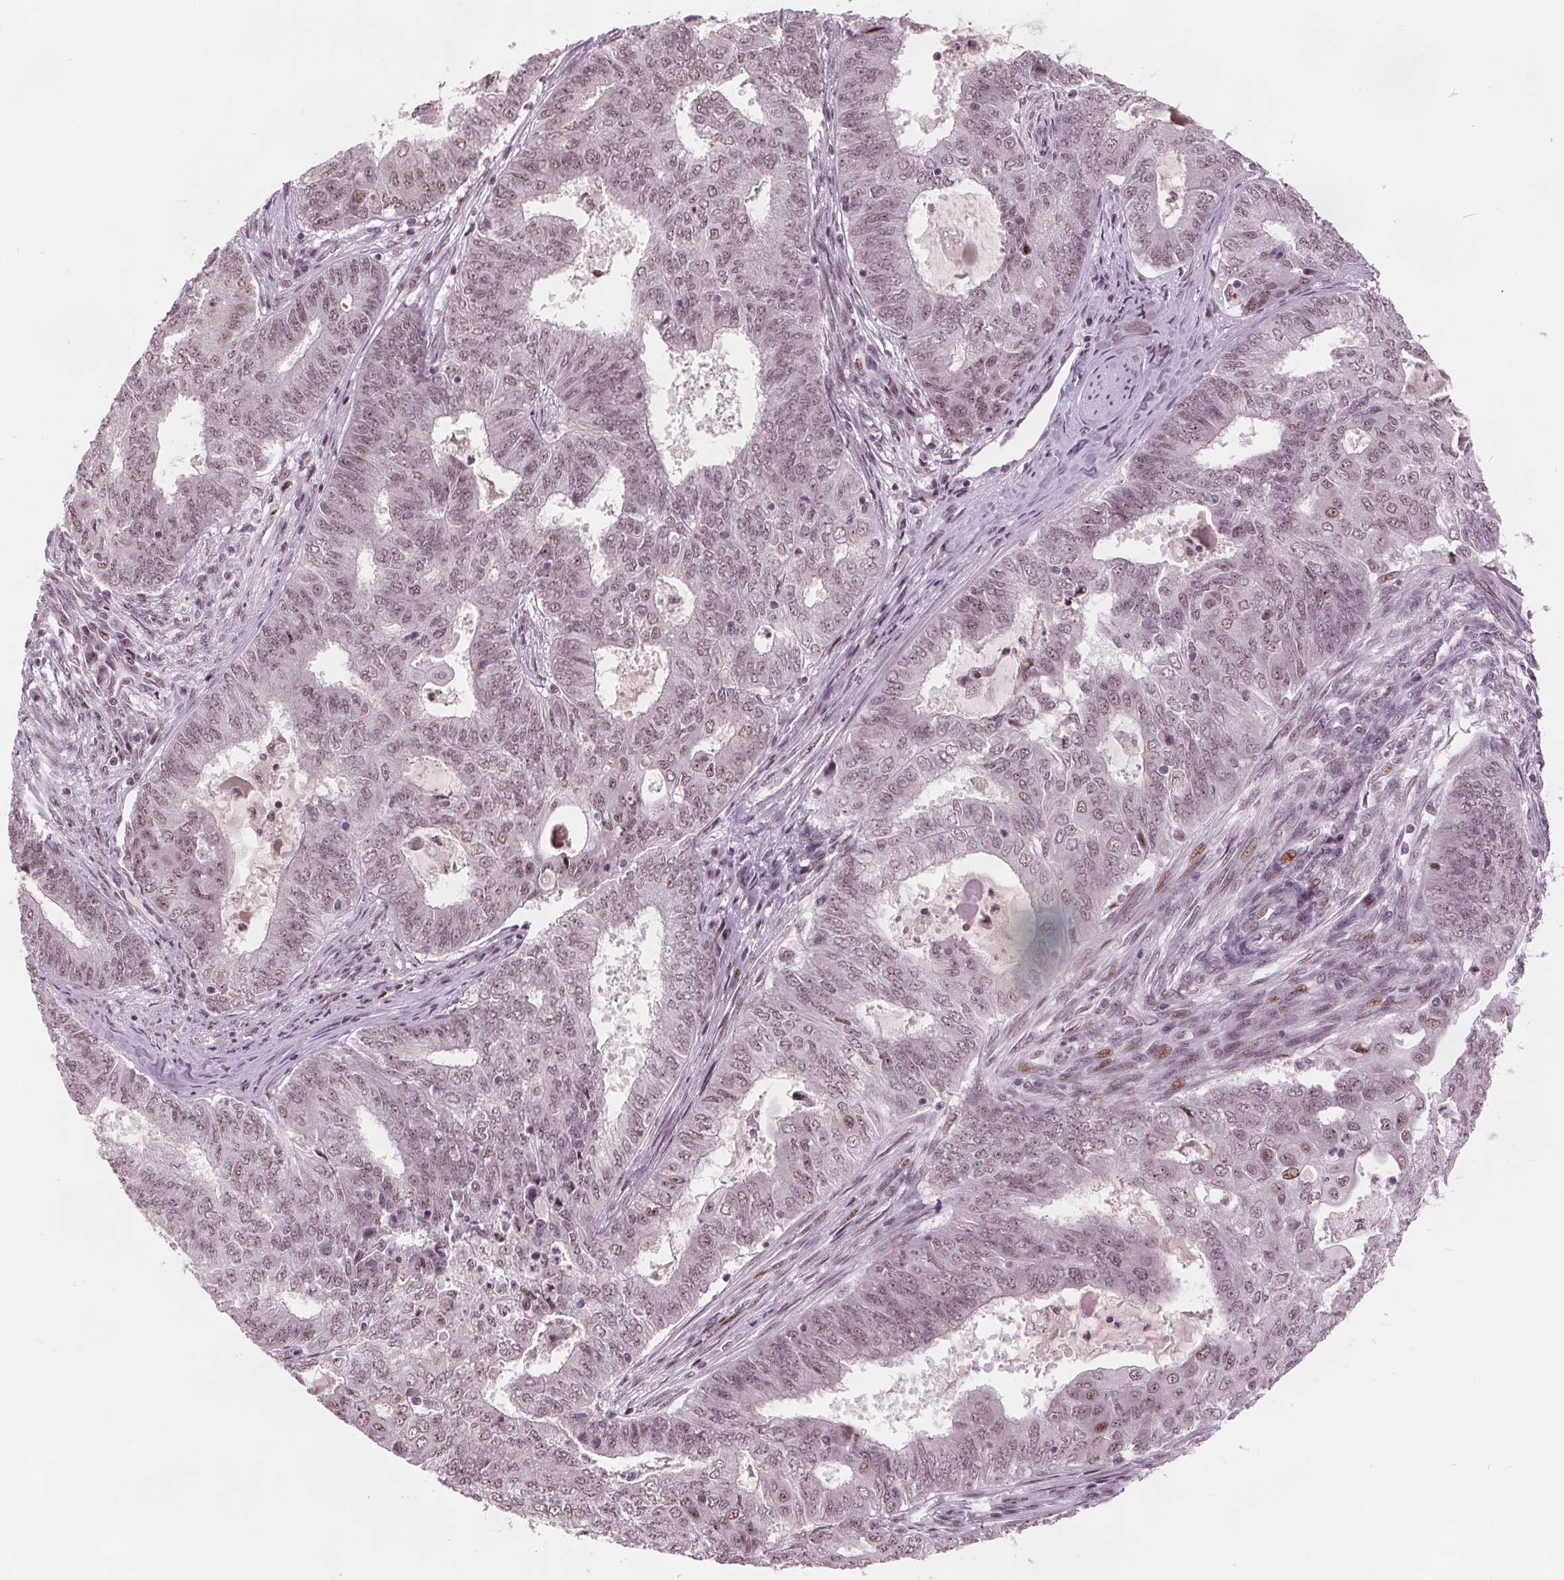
{"staining": {"intensity": "weak", "quantity": ">75%", "location": "nuclear"}, "tissue": "endometrial cancer", "cell_type": "Tumor cells", "image_type": "cancer", "snomed": [{"axis": "morphology", "description": "Adenocarcinoma, NOS"}, {"axis": "topography", "description": "Endometrium"}], "caption": "Human adenocarcinoma (endometrial) stained with a protein marker displays weak staining in tumor cells.", "gene": "TTC34", "patient": {"sex": "female", "age": 62}}